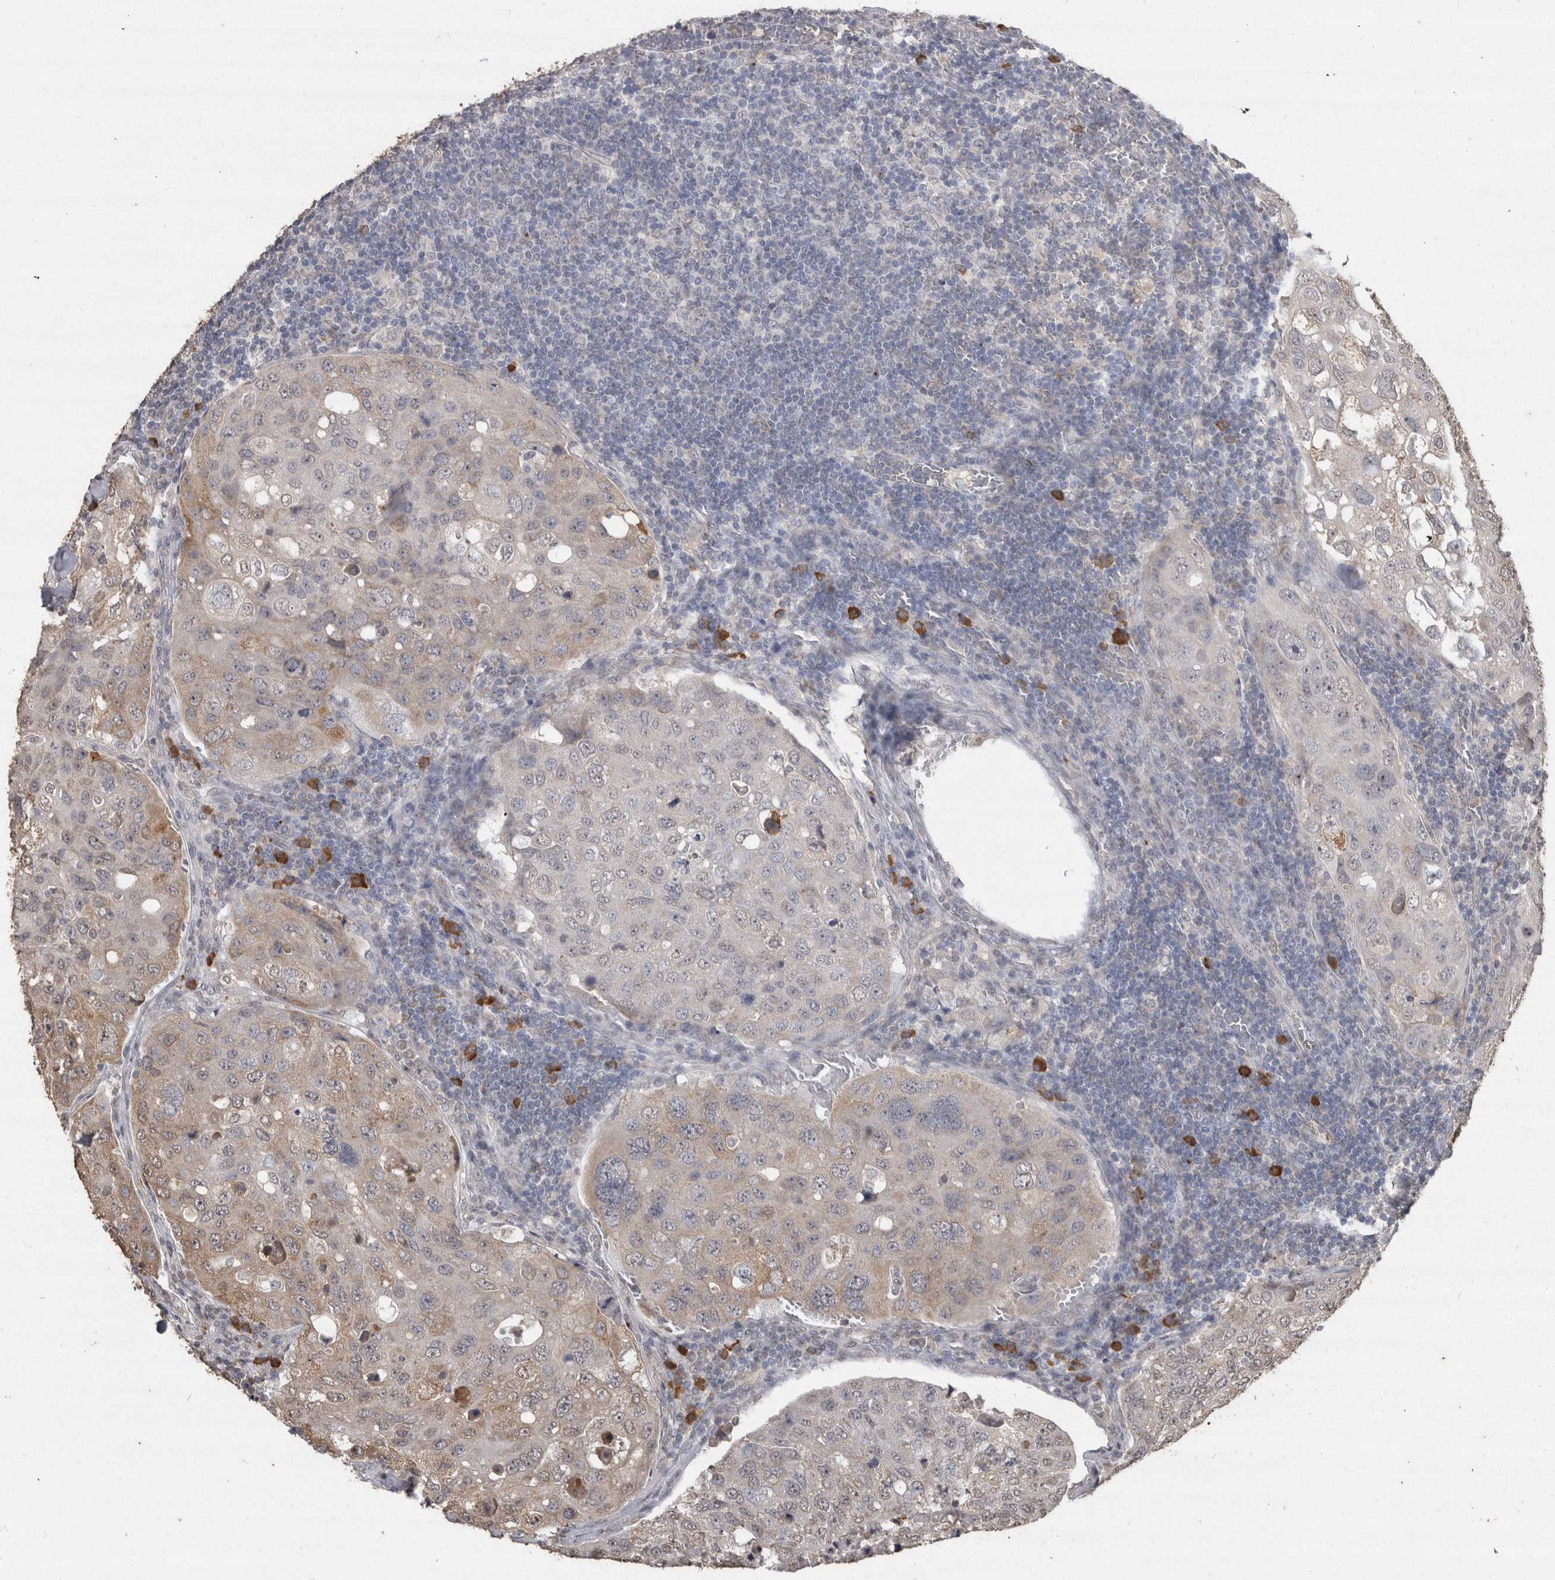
{"staining": {"intensity": "weak", "quantity": "25%-75%", "location": "cytoplasmic/membranous,nuclear"}, "tissue": "urothelial cancer", "cell_type": "Tumor cells", "image_type": "cancer", "snomed": [{"axis": "morphology", "description": "Urothelial carcinoma, High grade"}, {"axis": "topography", "description": "Lymph node"}, {"axis": "topography", "description": "Urinary bladder"}], "caption": "This is an image of immunohistochemistry (IHC) staining of high-grade urothelial carcinoma, which shows weak staining in the cytoplasmic/membranous and nuclear of tumor cells.", "gene": "CRELD2", "patient": {"sex": "male", "age": 51}}